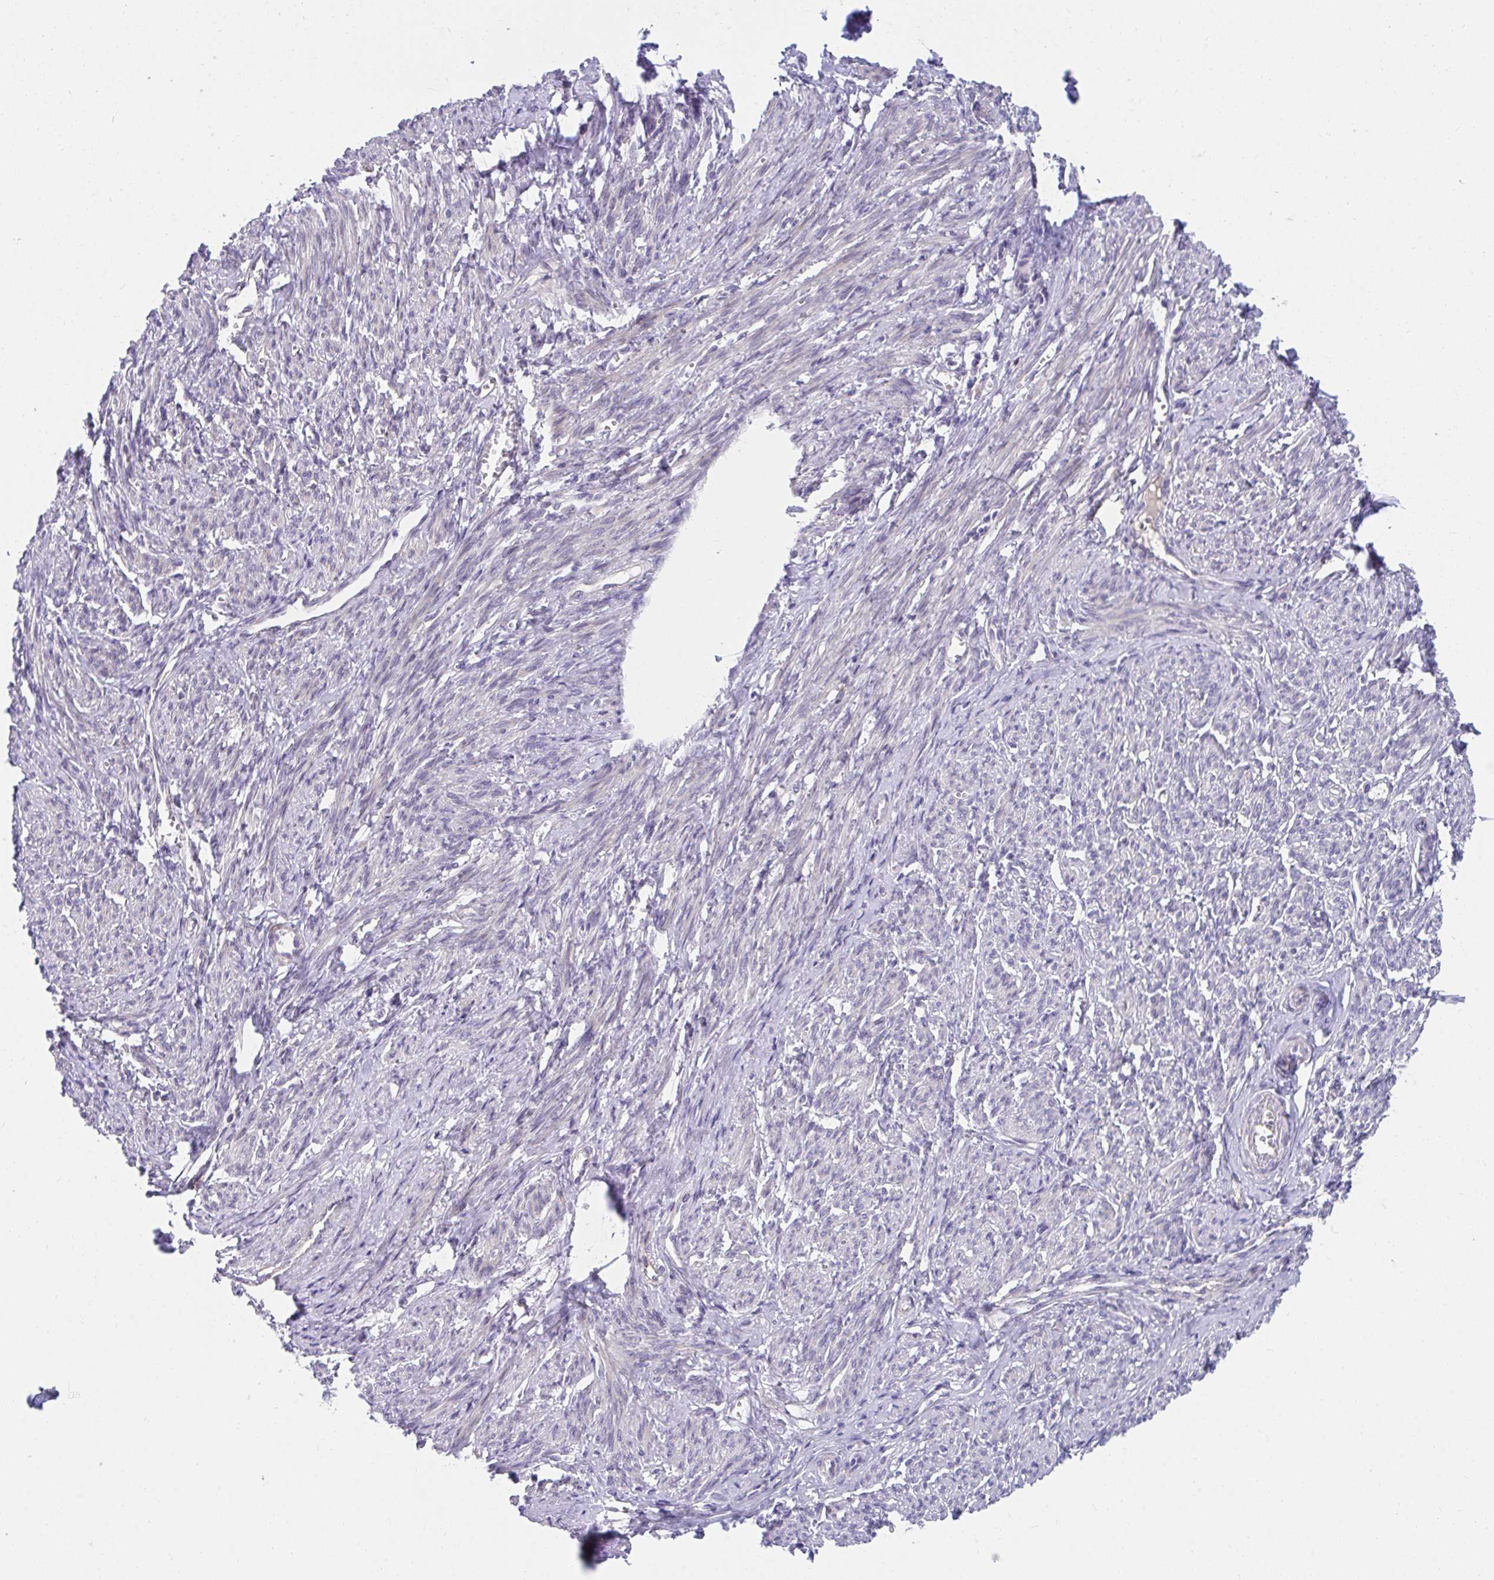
{"staining": {"intensity": "weak", "quantity": "25%-75%", "location": "cytoplasmic/membranous"}, "tissue": "smooth muscle", "cell_type": "Smooth muscle cells", "image_type": "normal", "snomed": [{"axis": "morphology", "description": "Normal tissue, NOS"}, {"axis": "topography", "description": "Smooth muscle"}], "caption": "Protein staining by IHC exhibits weak cytoplasmic/membranous positivity in approximately 25%-75% of smooth muscle cells in normal smooth muscle. (DAB IHC, brown staining for protein, blue staining for nuclei).", "gene": "SLAMF7", "patient": {"sex": "female", "age": 65}}